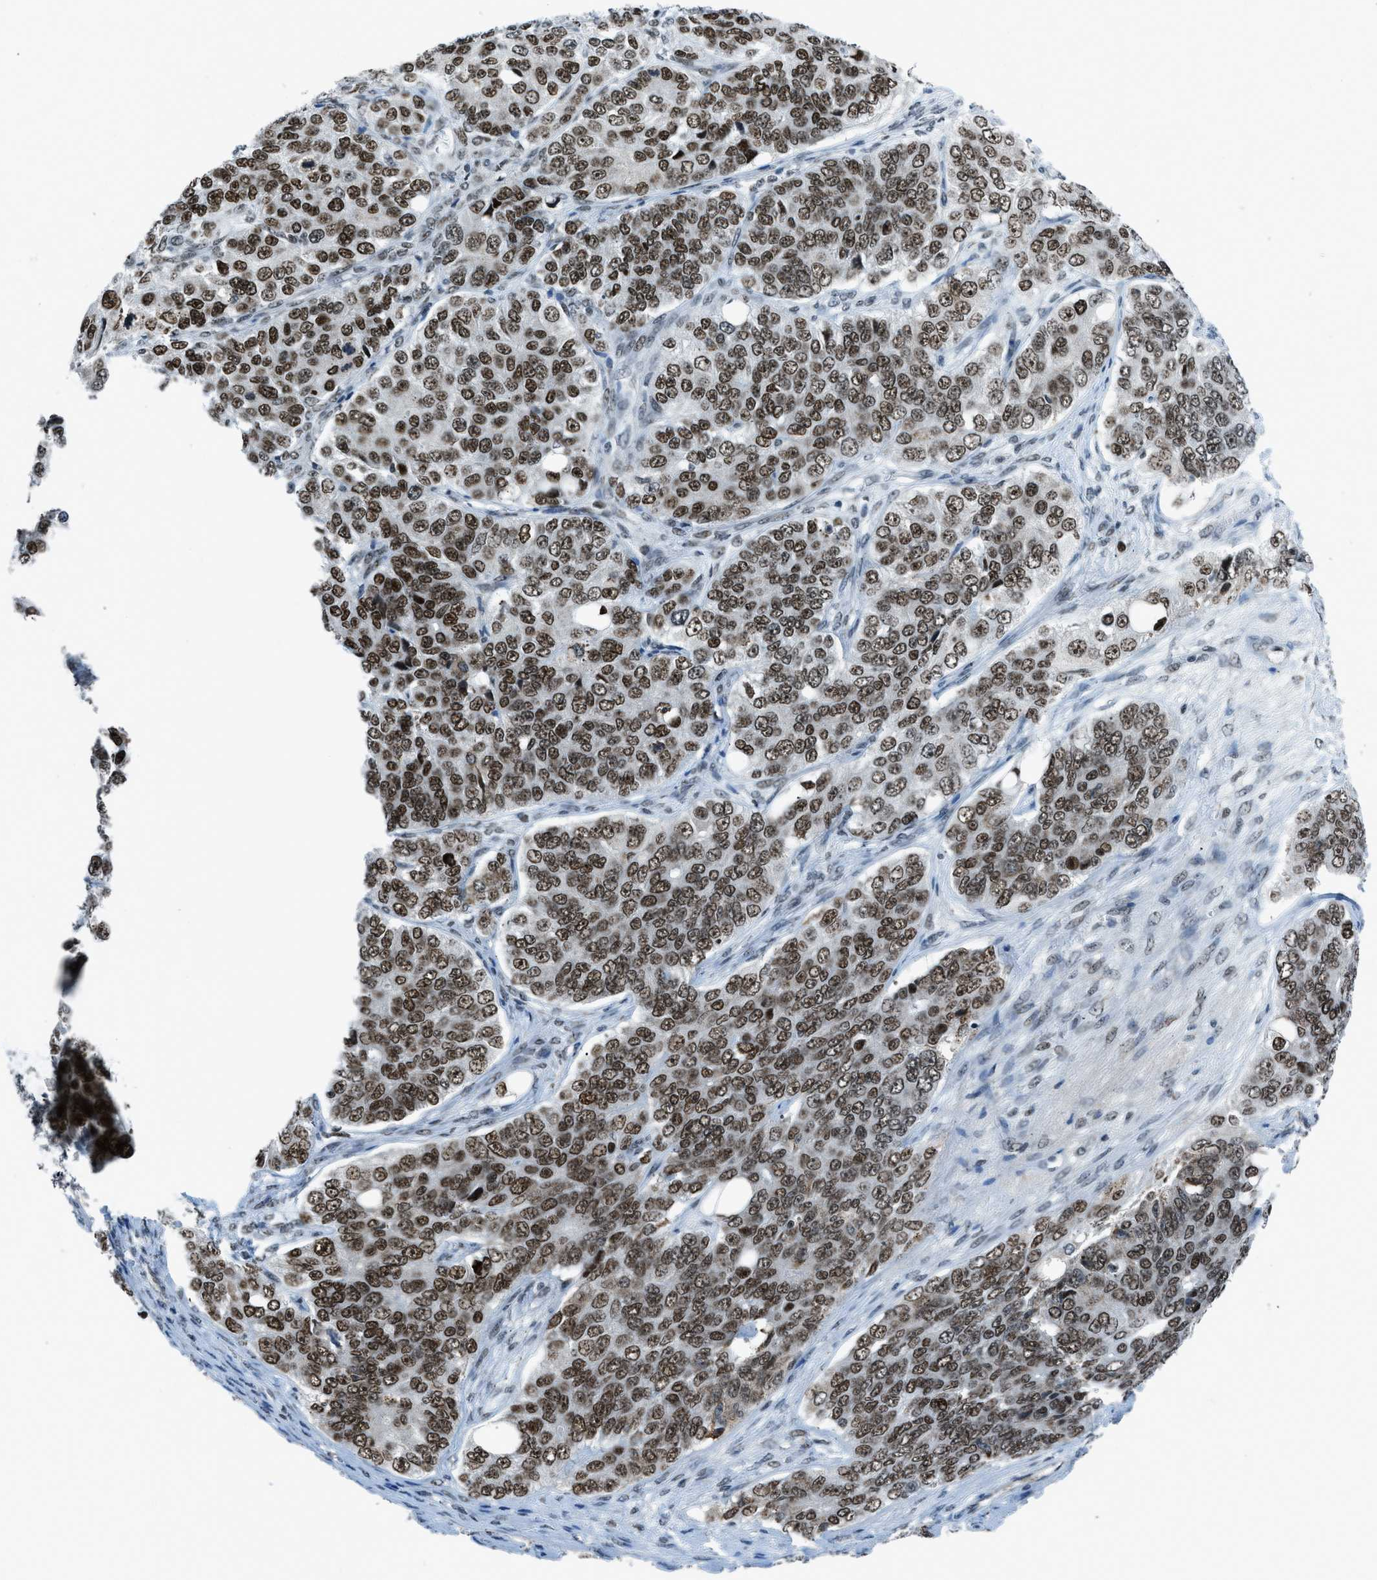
{"staining": {"intensity": "strong", "quantity": ">75%", "location": "nuclear"}, "tissue": "ovarian cancer", "cell_type": "Tumor cells", "image_type": "cancer", "snomed": [{"axis": "morphology", "description": "Carcinoma, endometroid"}, {"axis": "topography", "description": "Ovary"}], "caption": "There is high levels of strong nuclear staining in tumor cells of ovarian endometroid carcinoma, as demonstrated by immunohistochemical staining (brown color).", "gene": "RAD51B", "patient": {"sex": "female", "age": 51}}